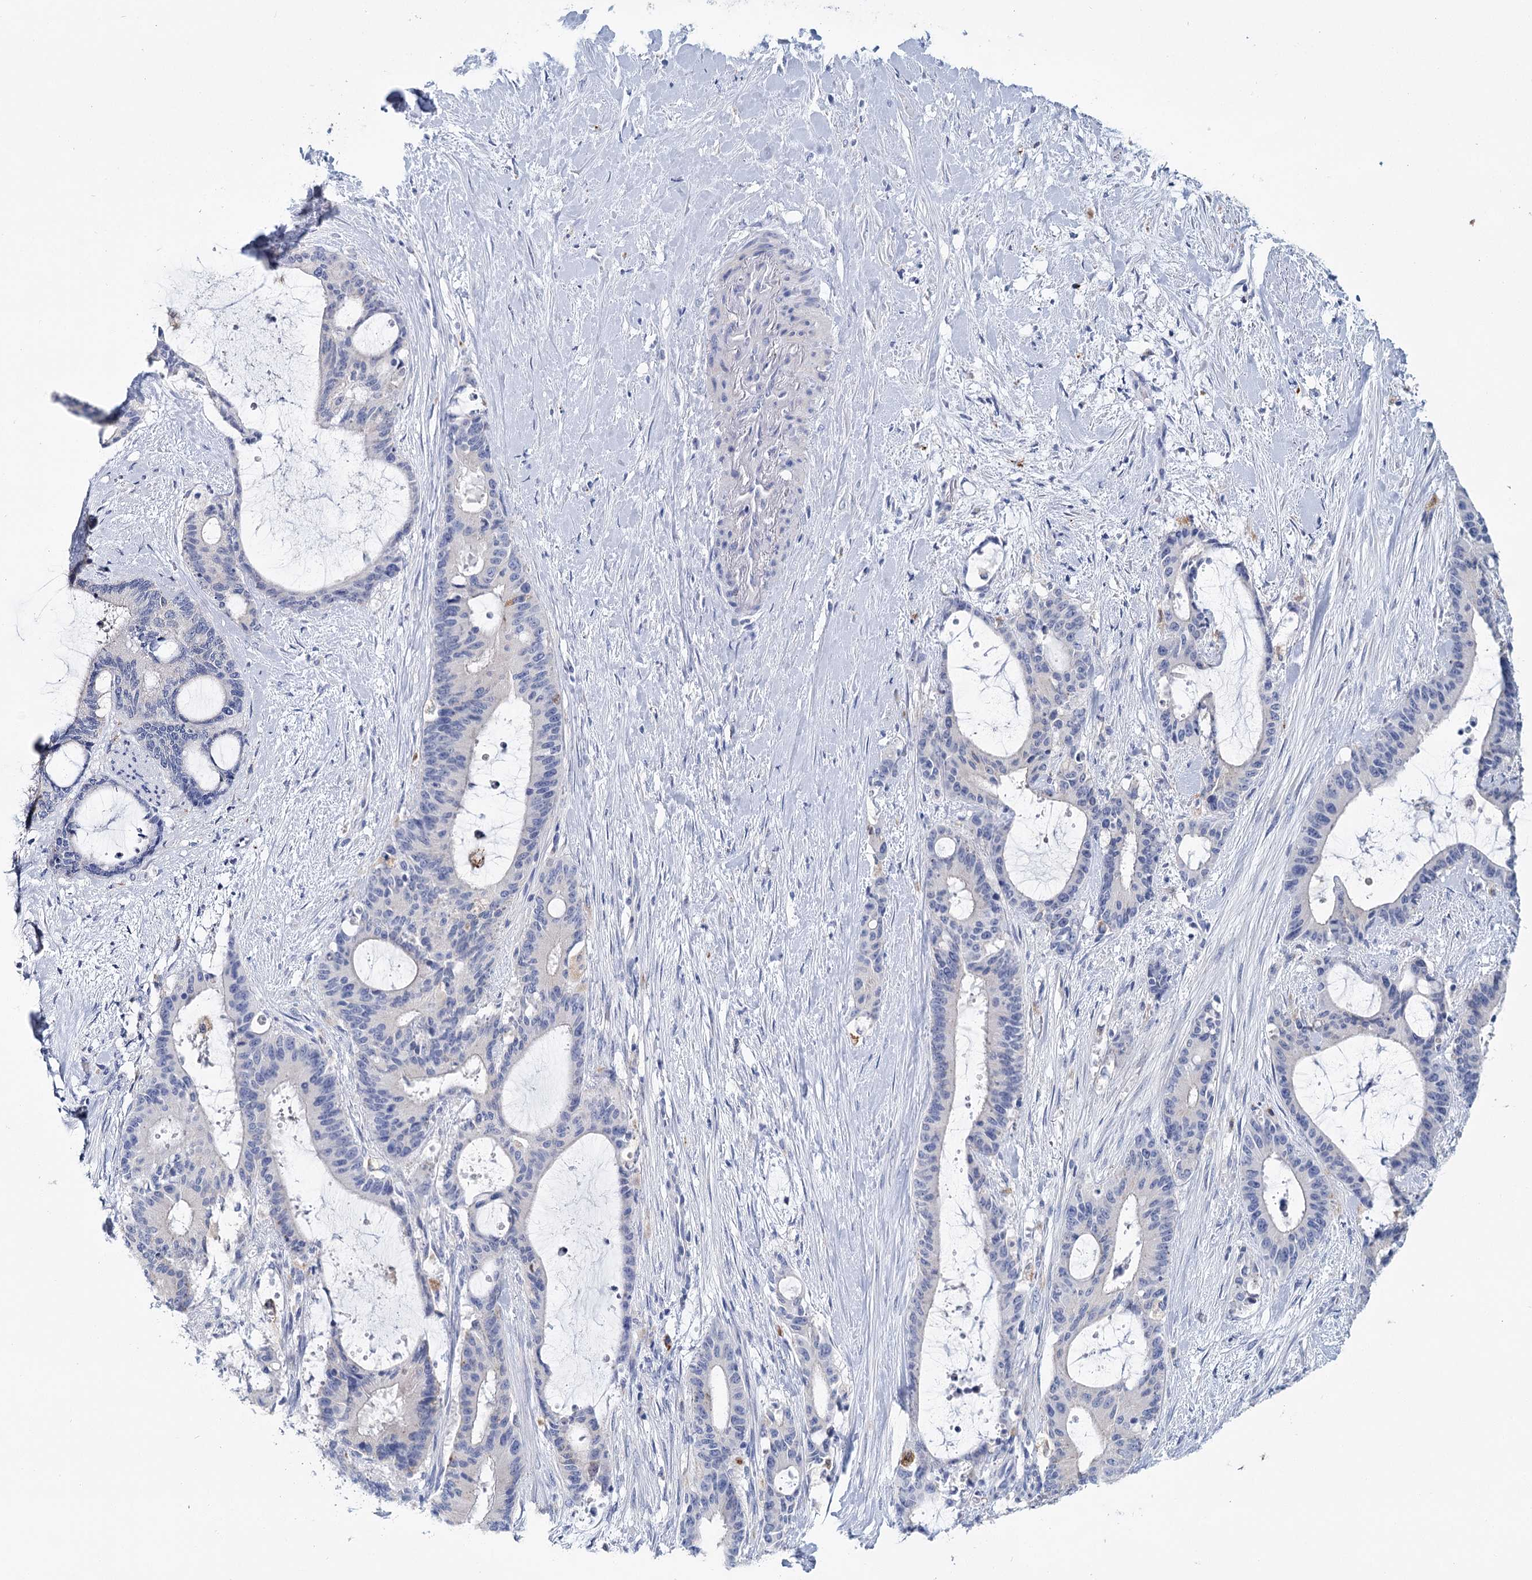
{"staining": {"intensity": "negative", "quantity": "none", "location": "none"}, "tissue": "liver cancer", "cell_type": "Tumor cells", "image_type": "cancer", "snomed": [{"axis": "morphology", "description": "Normal tissue, NOS"}, {"axis": "morphology", "description": "Cholangiocarcinoma"}, {"axis": "topography", "description": "Liver"}, {"axis": "topography", "description": "Peripheral nerve tissue"}], "caption": "The micrograph reveals no staining of tumor cells in liver cancer.", "gene": "METTL7B", "patient": {"sex": "female", "age": 73}}